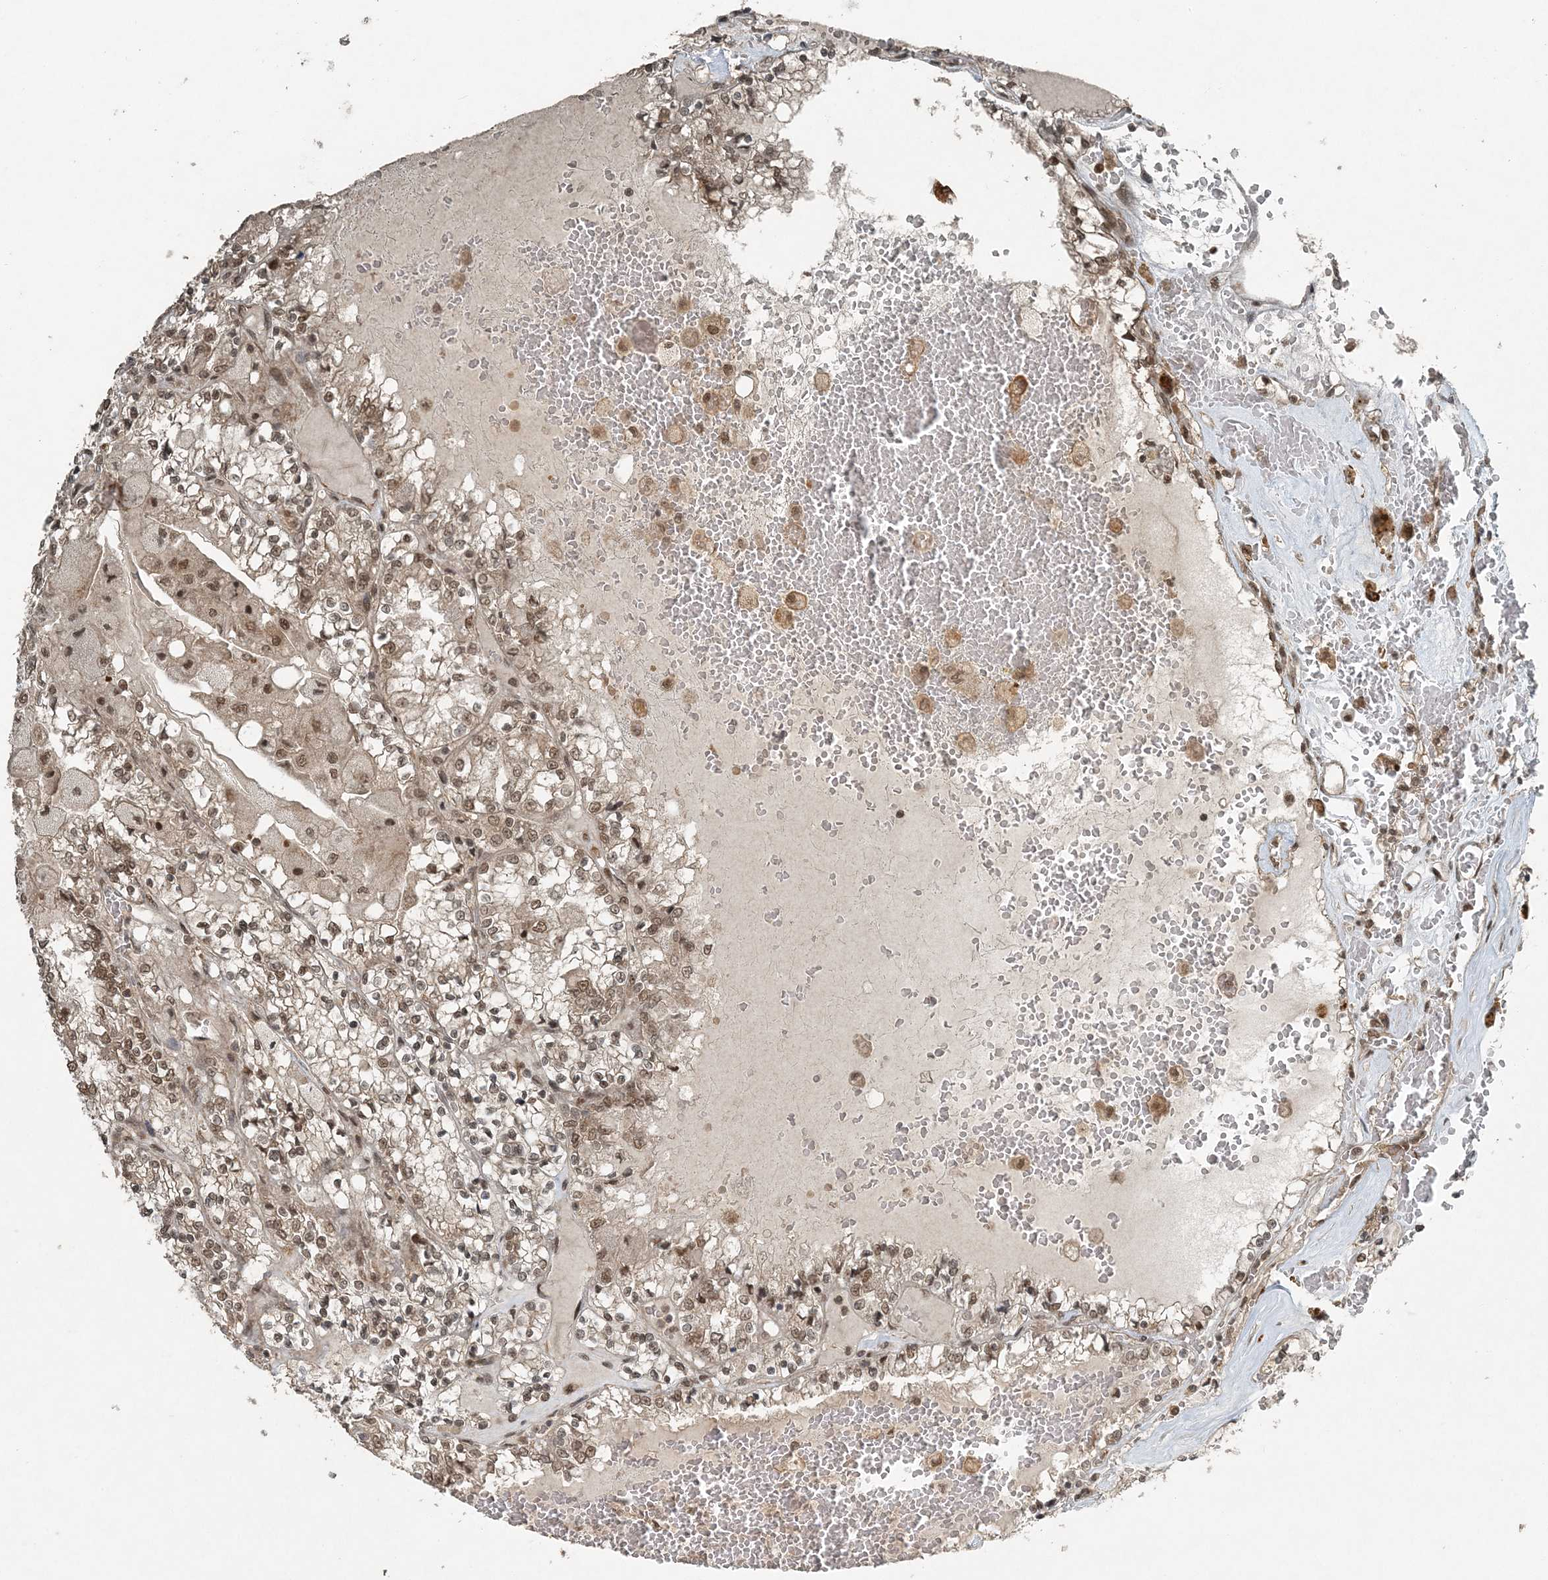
{"staining": {"intensity": "moderate", "quantity": ">75%", "location": "cytoplasmic/membranous,nuclear"}, "tissue": "renal cancer", "cell_type": "Tumor cells", "image_type": "cancer", "snomed": [{"axis": "morphology", "description": "Adenocarcinoma, NOS"}, {"axis": "topography", "description": "Kidney"}], "caption": "Adenocarcinoma (renal) tissue shows moderate cytoplasmic/membranous and nuclear staining in about >75% of tumor cells Immunohistochemistry stains the protein in brown and the nuclei are stained blue.", "gene": "COPS7B", "patient": {"sex": "female", "age": 56}}